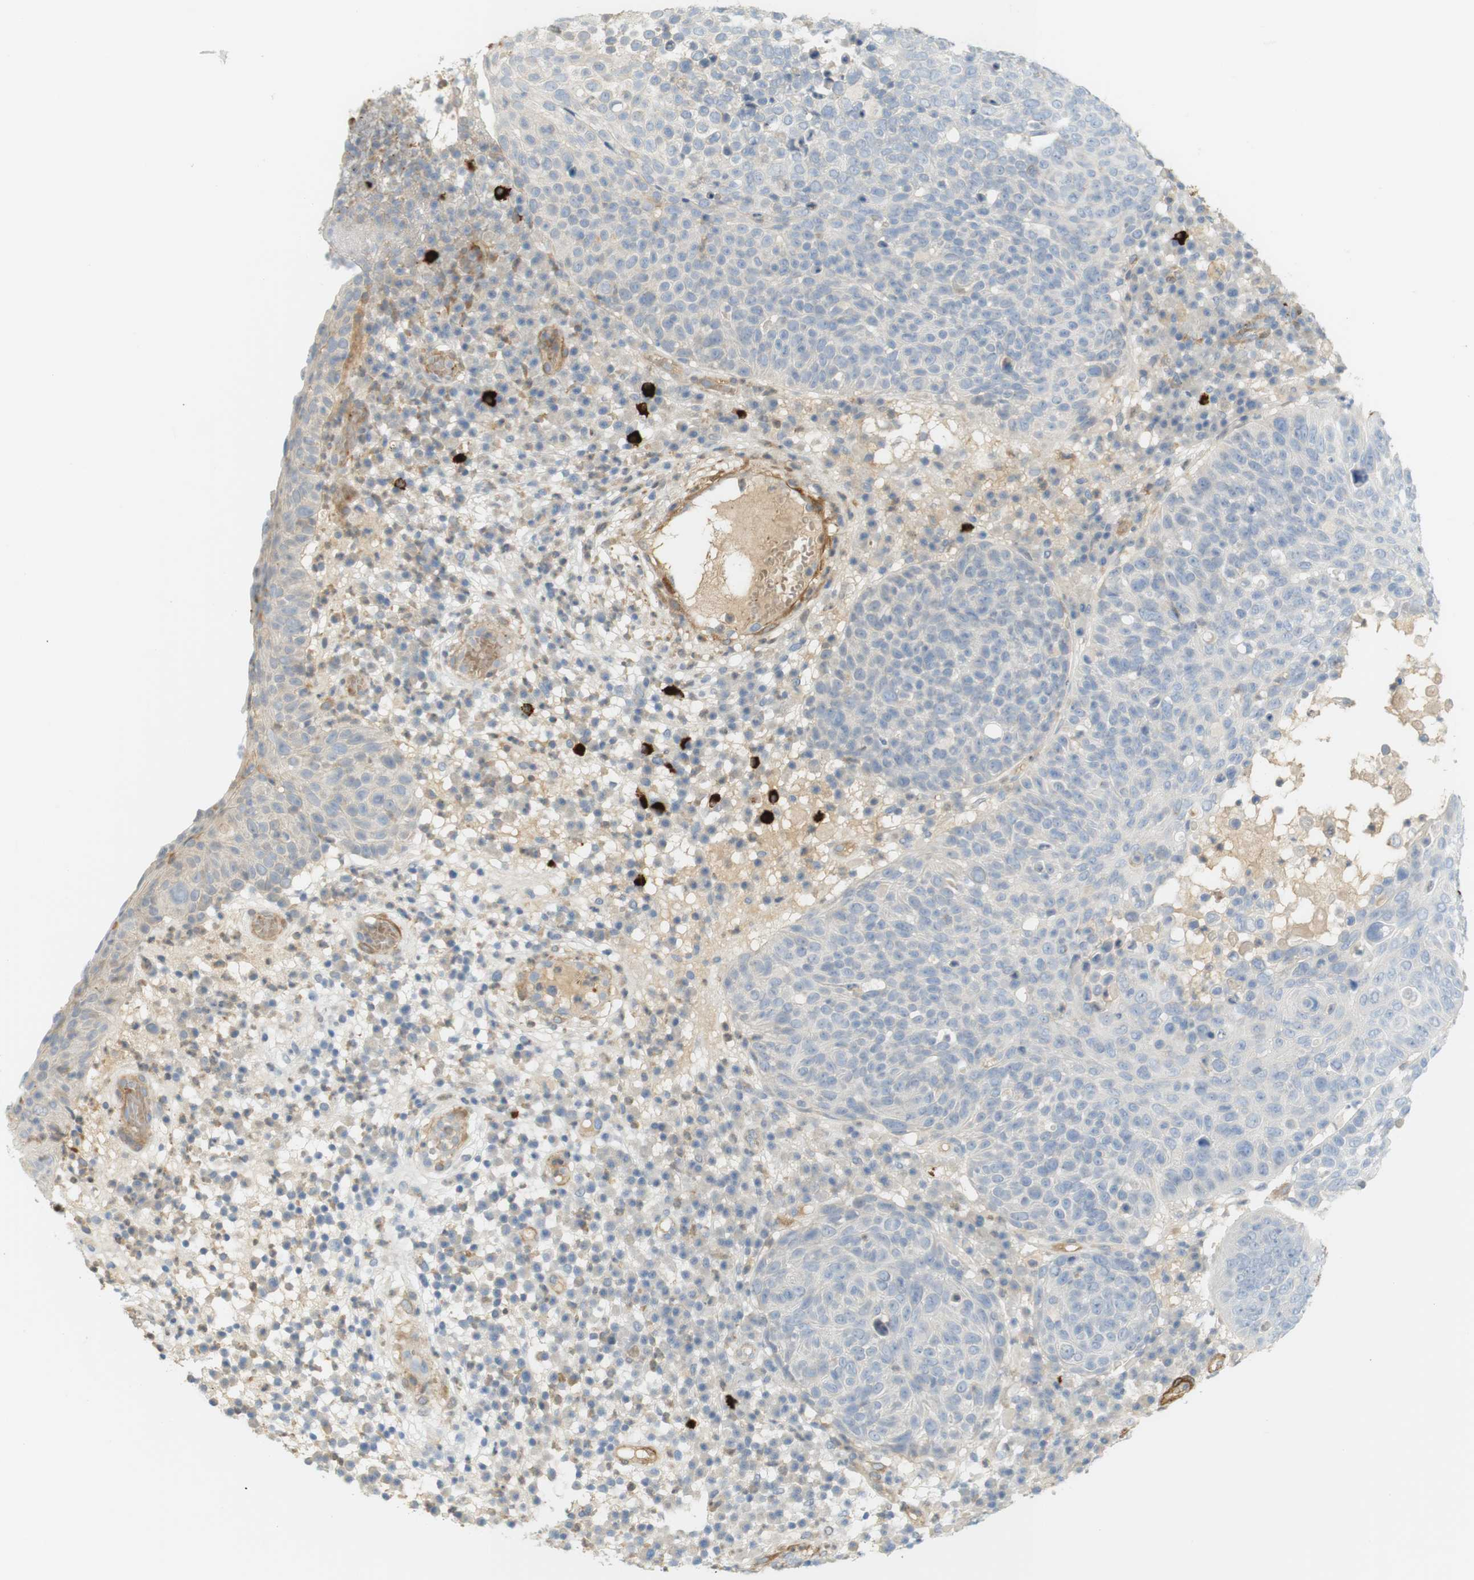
{"staining": {"intensity": "negative", "quantity": "none", "location": "none"}, "tissue": "skin cancer", "cell_type": "Tumor cells", "image_type": "cancer", "snomed": [{"axis": "morphology", "description": "Squamous cell carcinoma in situ, NOS"}, {"axis": "morphology", "description": "Squamous cell carcinoma, NOS"}, {"axis": "topography", "description": "Skin"}], "caption": "DAB immunohistochemical staining of skin cancer reveals no significant expression in tumor cells.", "gene": "PDE3A", "patient": {"sex": "male", "age": 93}}